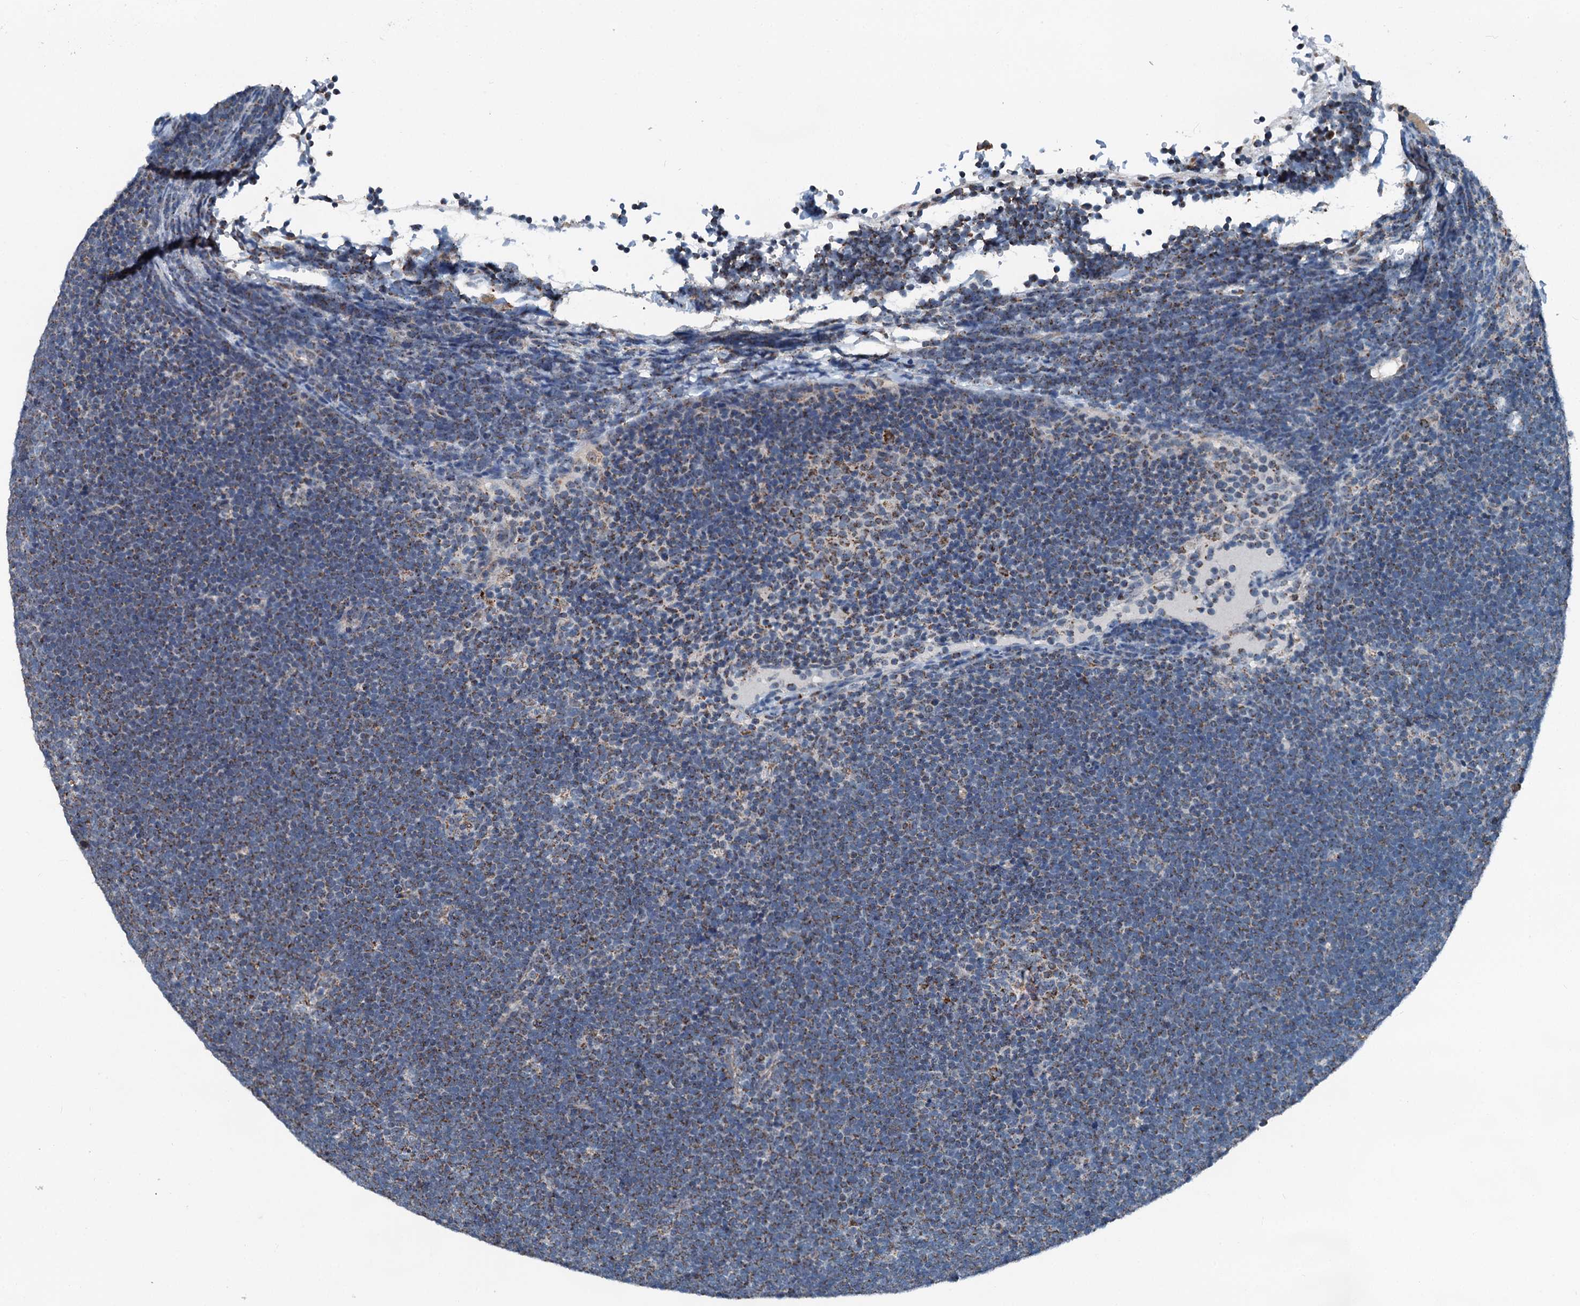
{"staining": {"intensity": "moderate", "quantity": "25%-75%", "location": "cytoplasmic/membranous"}, "tissue": "lymphoma", "cell_type": "Tumor cells", "image_type": "cancer", "snomed": [{"axis": "morphology", "description": "Malignant lymphoma, non-Hodgkin's type, High grade"}, {"axis": "topography", "description": "Lymph node"}], "caption": "Malignant lymphoma, non-Hodgkin's type (high-grade) was stained to show a protein in brown. There is medium levels of moderate cytoplasmic/membranous staining in approximately 25%-75% of tumor cells.", "gene": "TRPT1", "patient": {"sex": "male", "age": 13}}